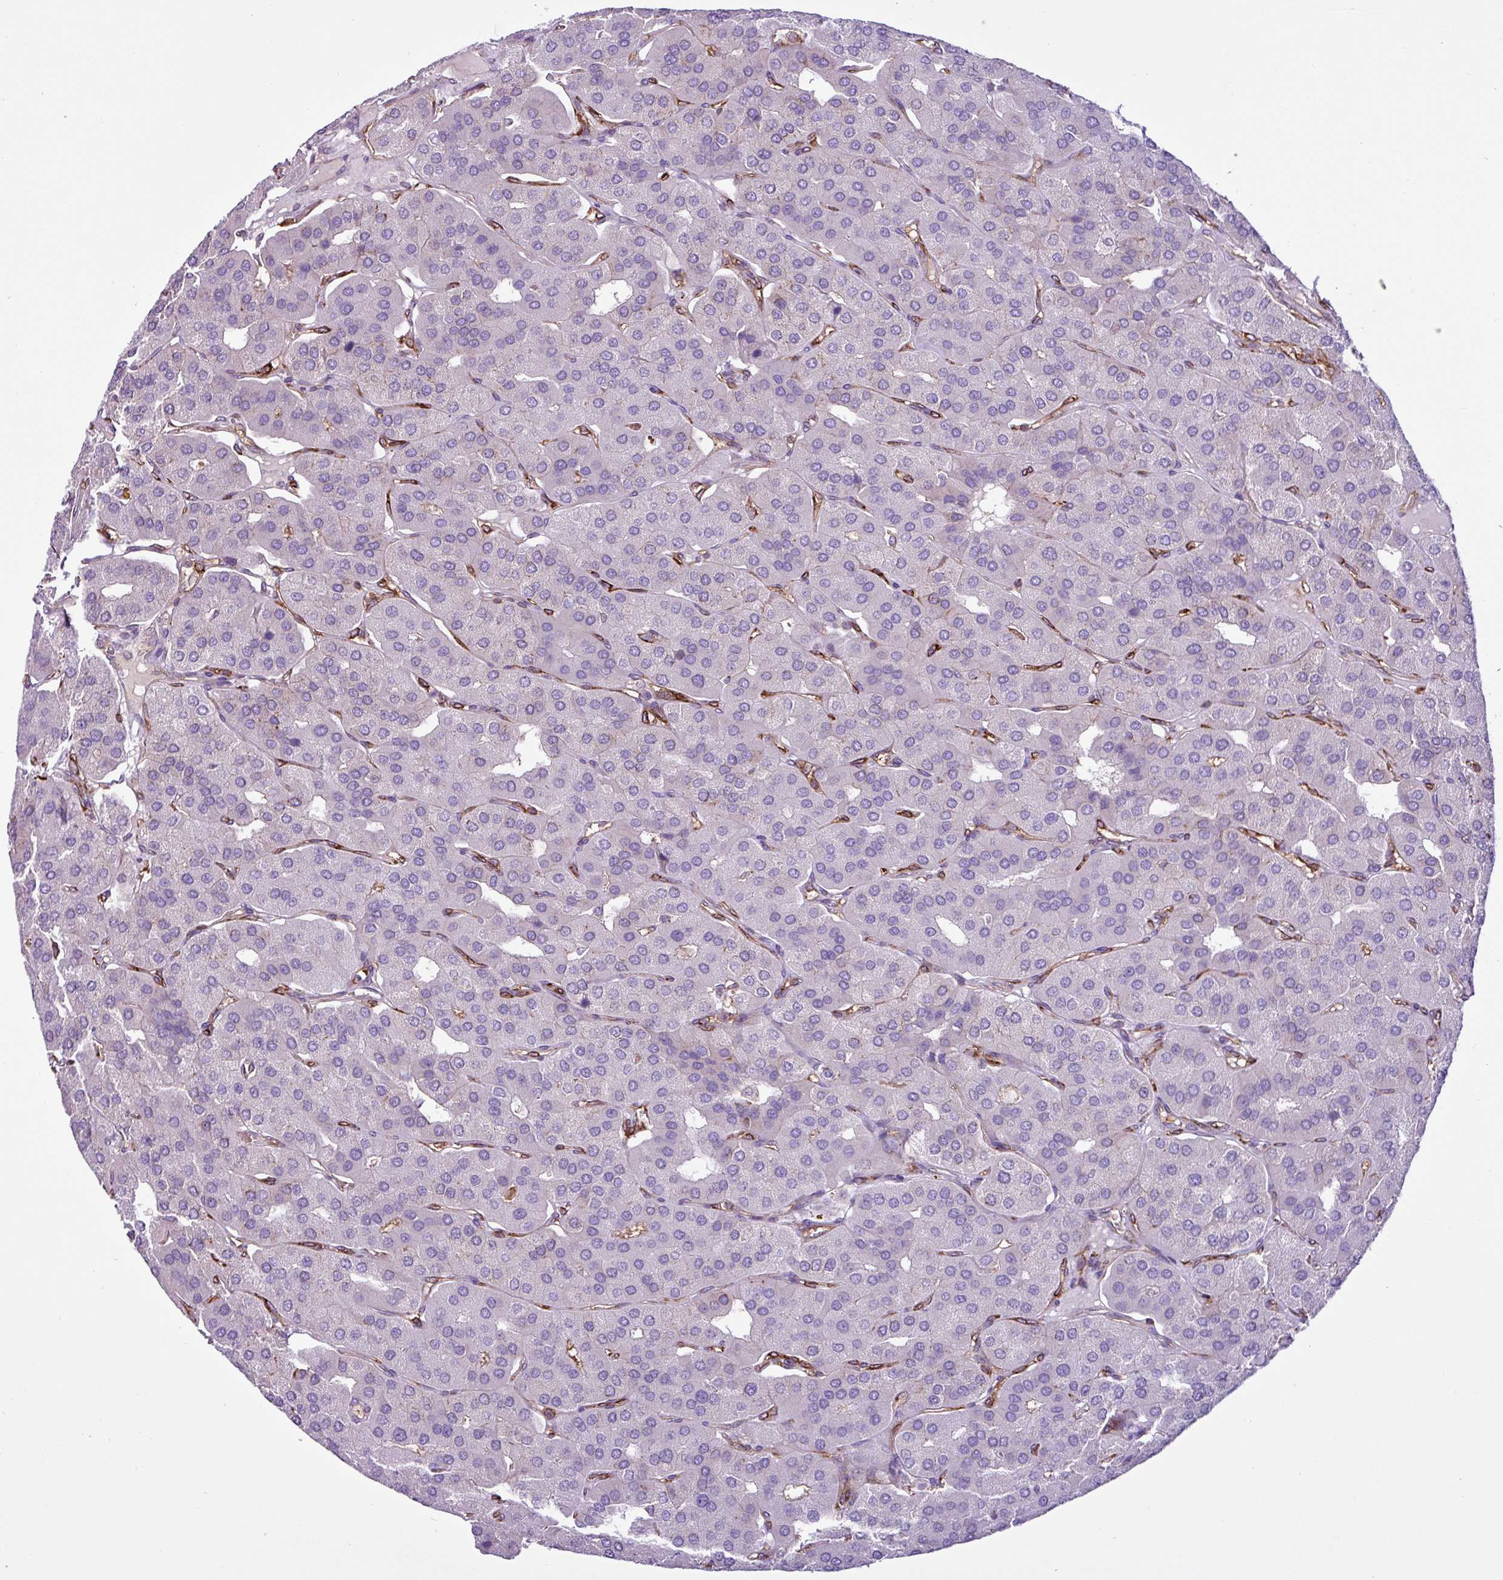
{"staining": {"intensity": "negative", "quantity": "none", "location": "none"}, "tissue": "parathyroid gland", "cell_type": "Glandular cells", "image_type": "normal", "snomed": [{"axis": "morphology", "description": "Normal tissue, NOS"}, {"axis": "morphology", "description": "Adenoma, NOS"}, {"axis": "topography", "description": "Parathyroid gland"}], "caption": "Immunohistochemistry of unremarkable parathyroid gland shows no staining in glandular cells.", "gene": "EME2", "patient": {"sex": "female", "age": 86}}